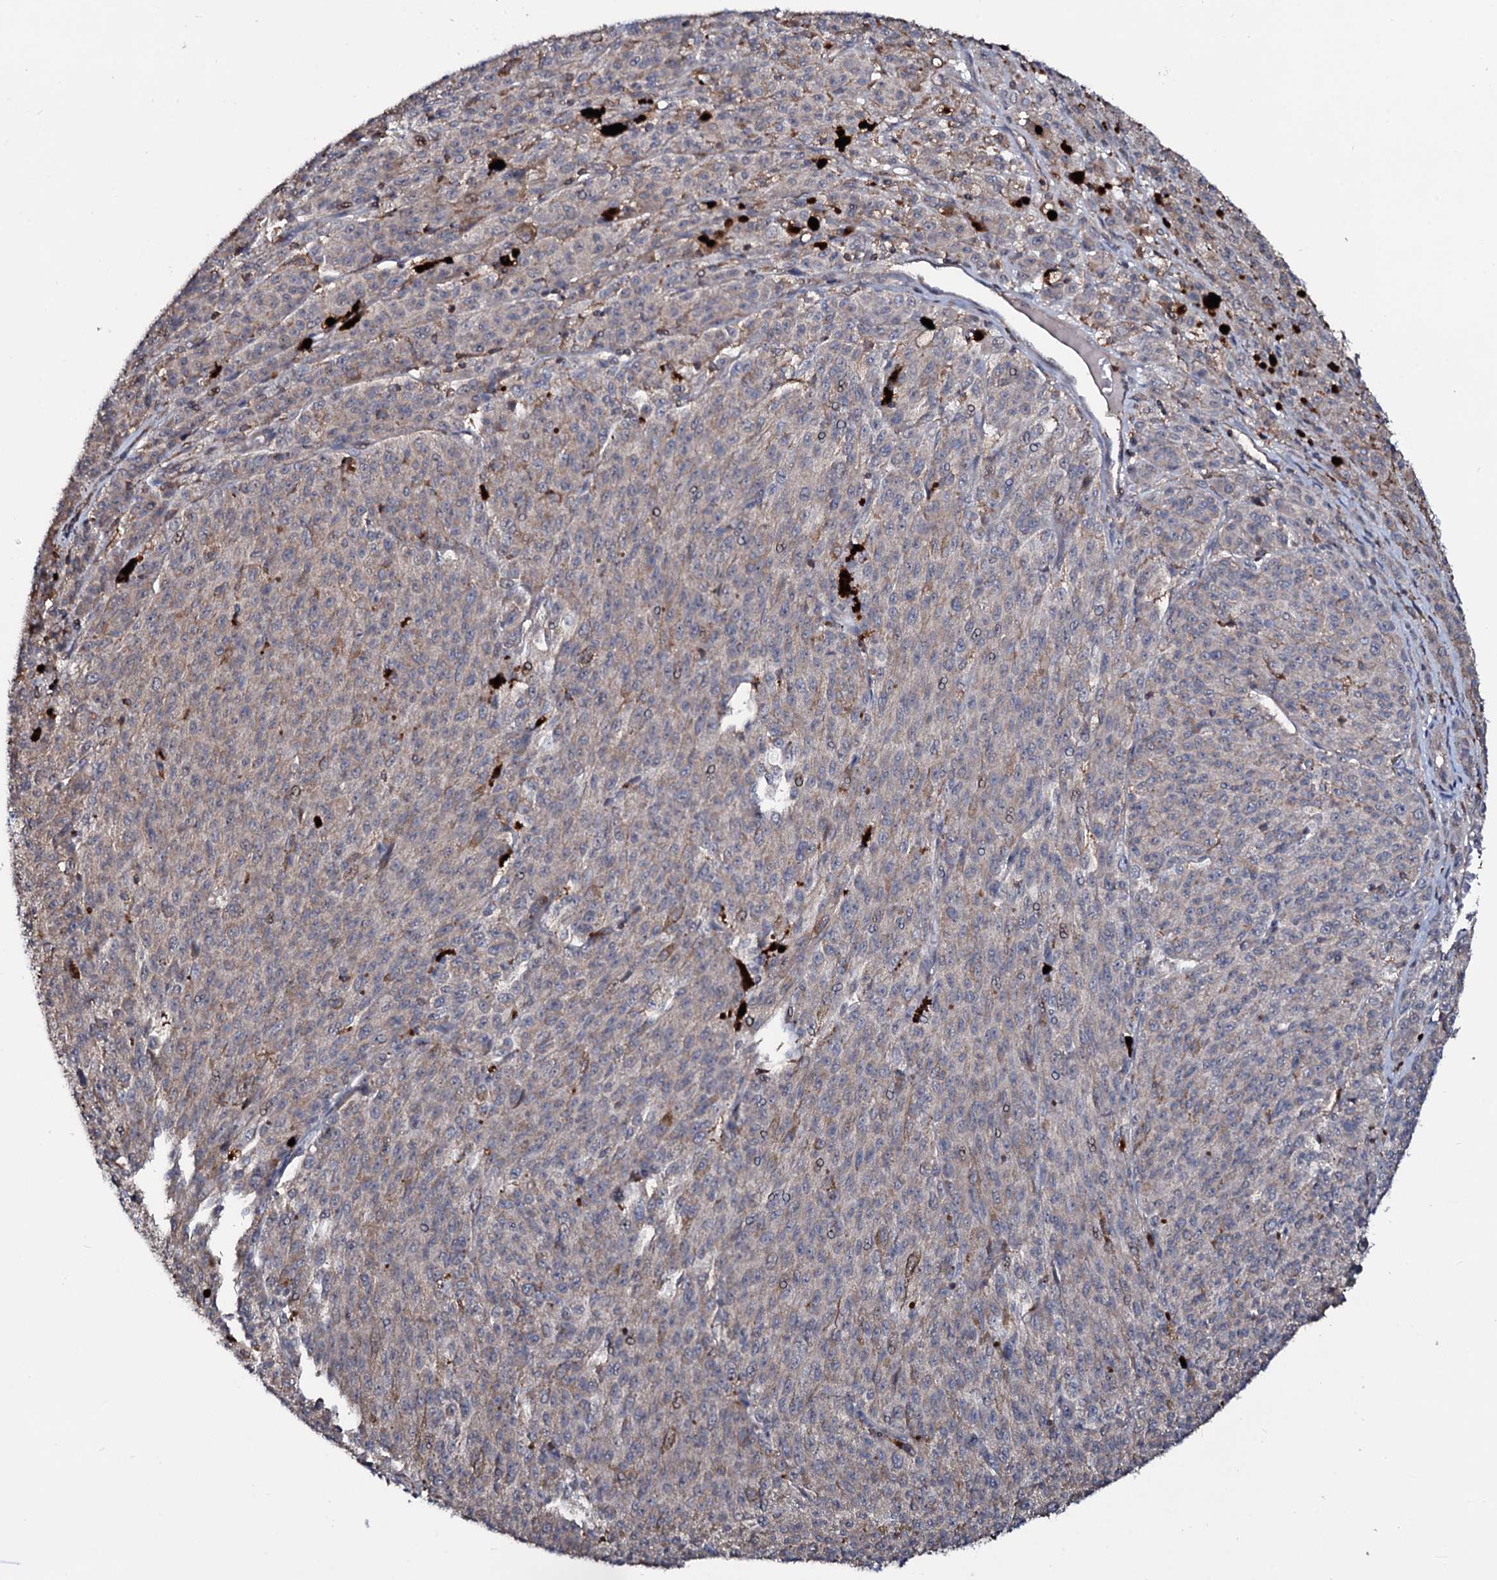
{"staining": {"intensity": "weak", "quantity": "25%-75%", "location": "cytoplasmic/membranous"}, "tissue": "melanoma", "cell_type": "Tumor cells", "image_type": "cancer", "snomed": [{"axis": "morphology", "description": "Malignant melanoma, NOS"}, {"axis": "topography", "description": "Skin"}], "caption": "This is a micrograph of immunohistochemistry staining of melanoma, which shows weak expression in the cytoplasmic/membranous of tumor cells.", "gene": "COG6", "patient": {"sex": "female", "age": 52}}